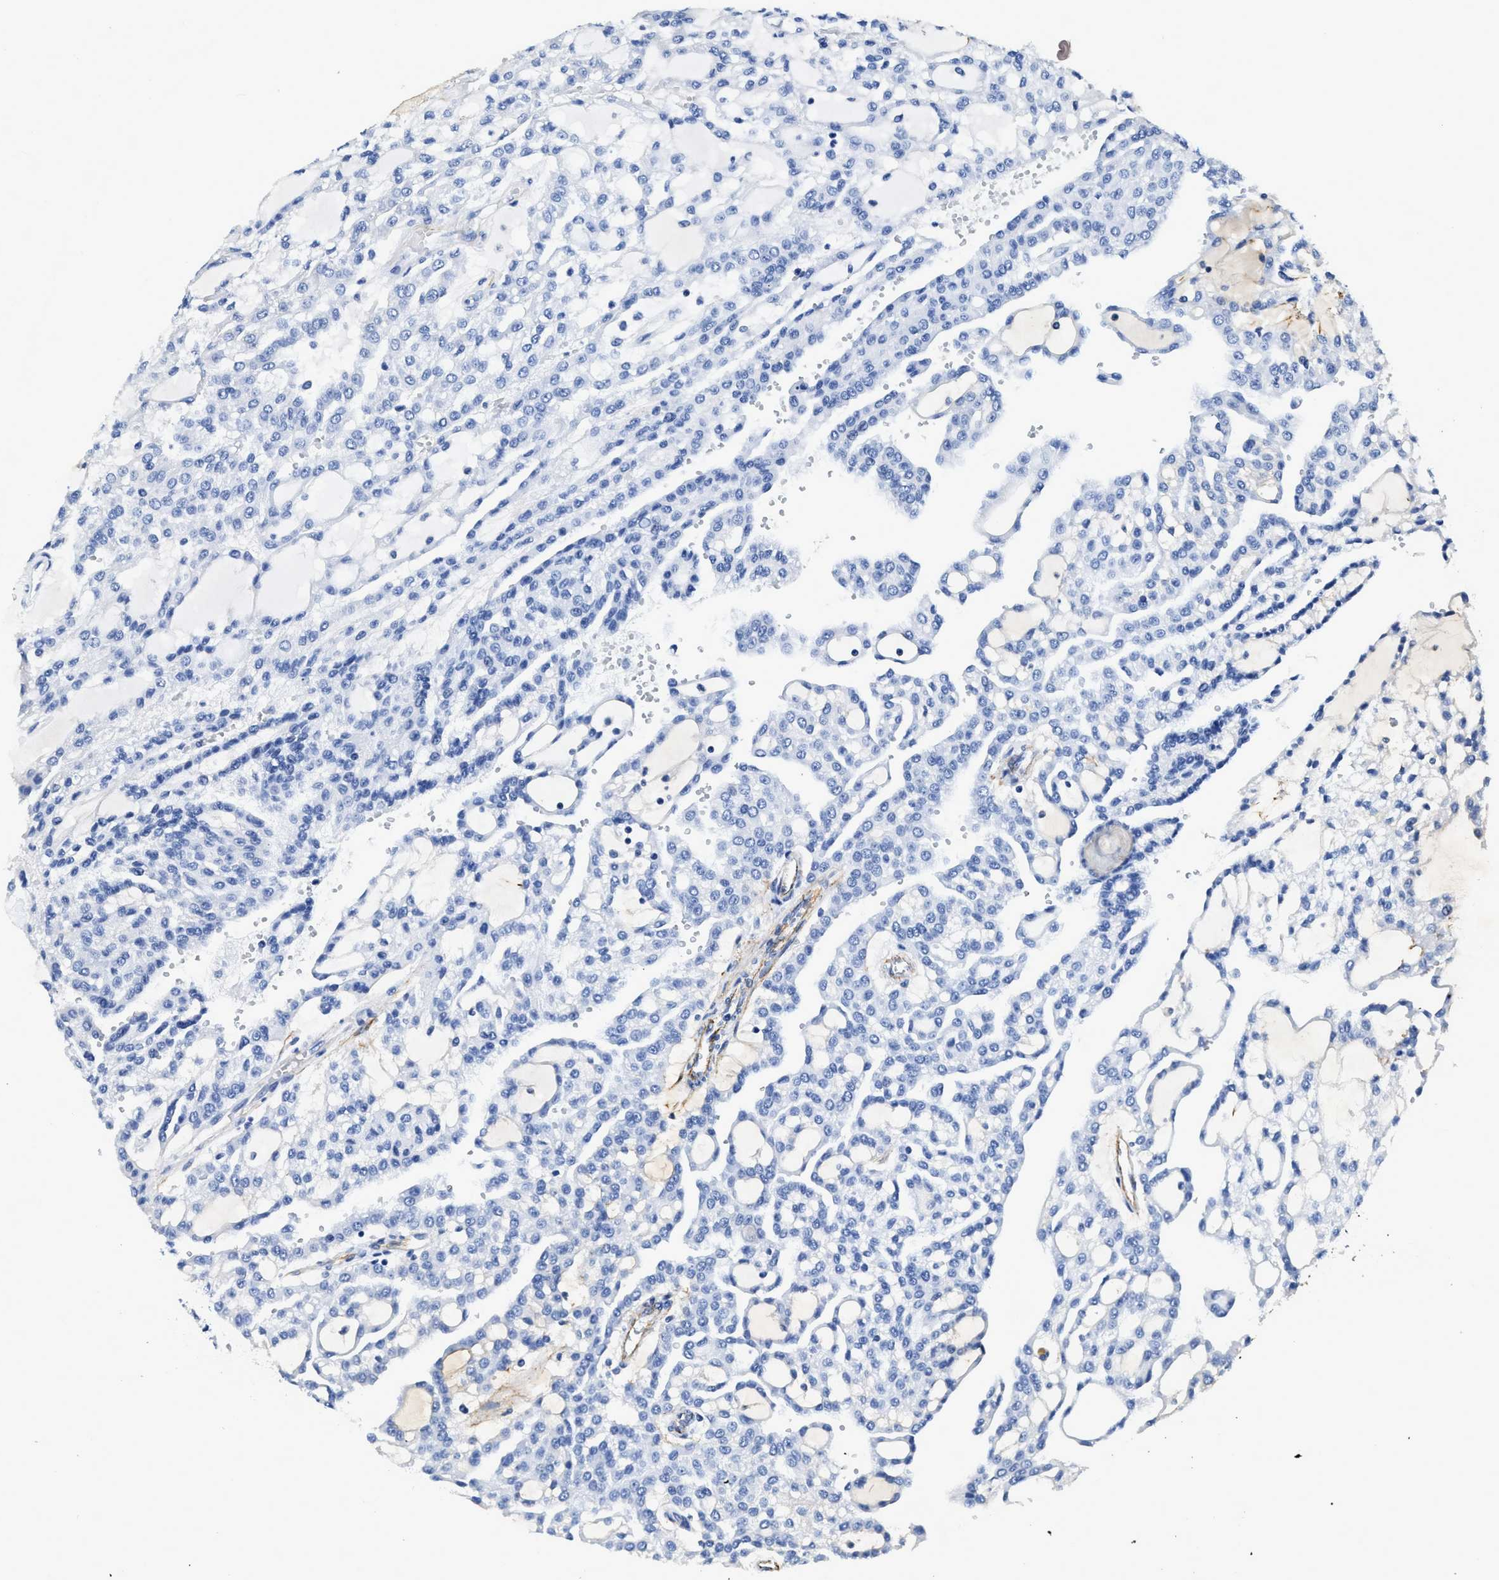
{"staining": {"intensity": "negative", "quantity": "none", "location": "none"}, "tissue": "renal cancer", "cell_type": "Tumor cells", "image_type": "cancer", "snomed": [{"axis": "morphology", "description": "Adenocarcinoma, NOS"}, {"axis": "topography", "description": "Kidney"}], "caption": "An immunohistochemistry photomicrograph of renal adenocarcinoma is shown. There is no staining in tumor cells of renal adenocarcinoma.", "gene": "FBLN2", "patient": {"sex": "male", "age": 63}}